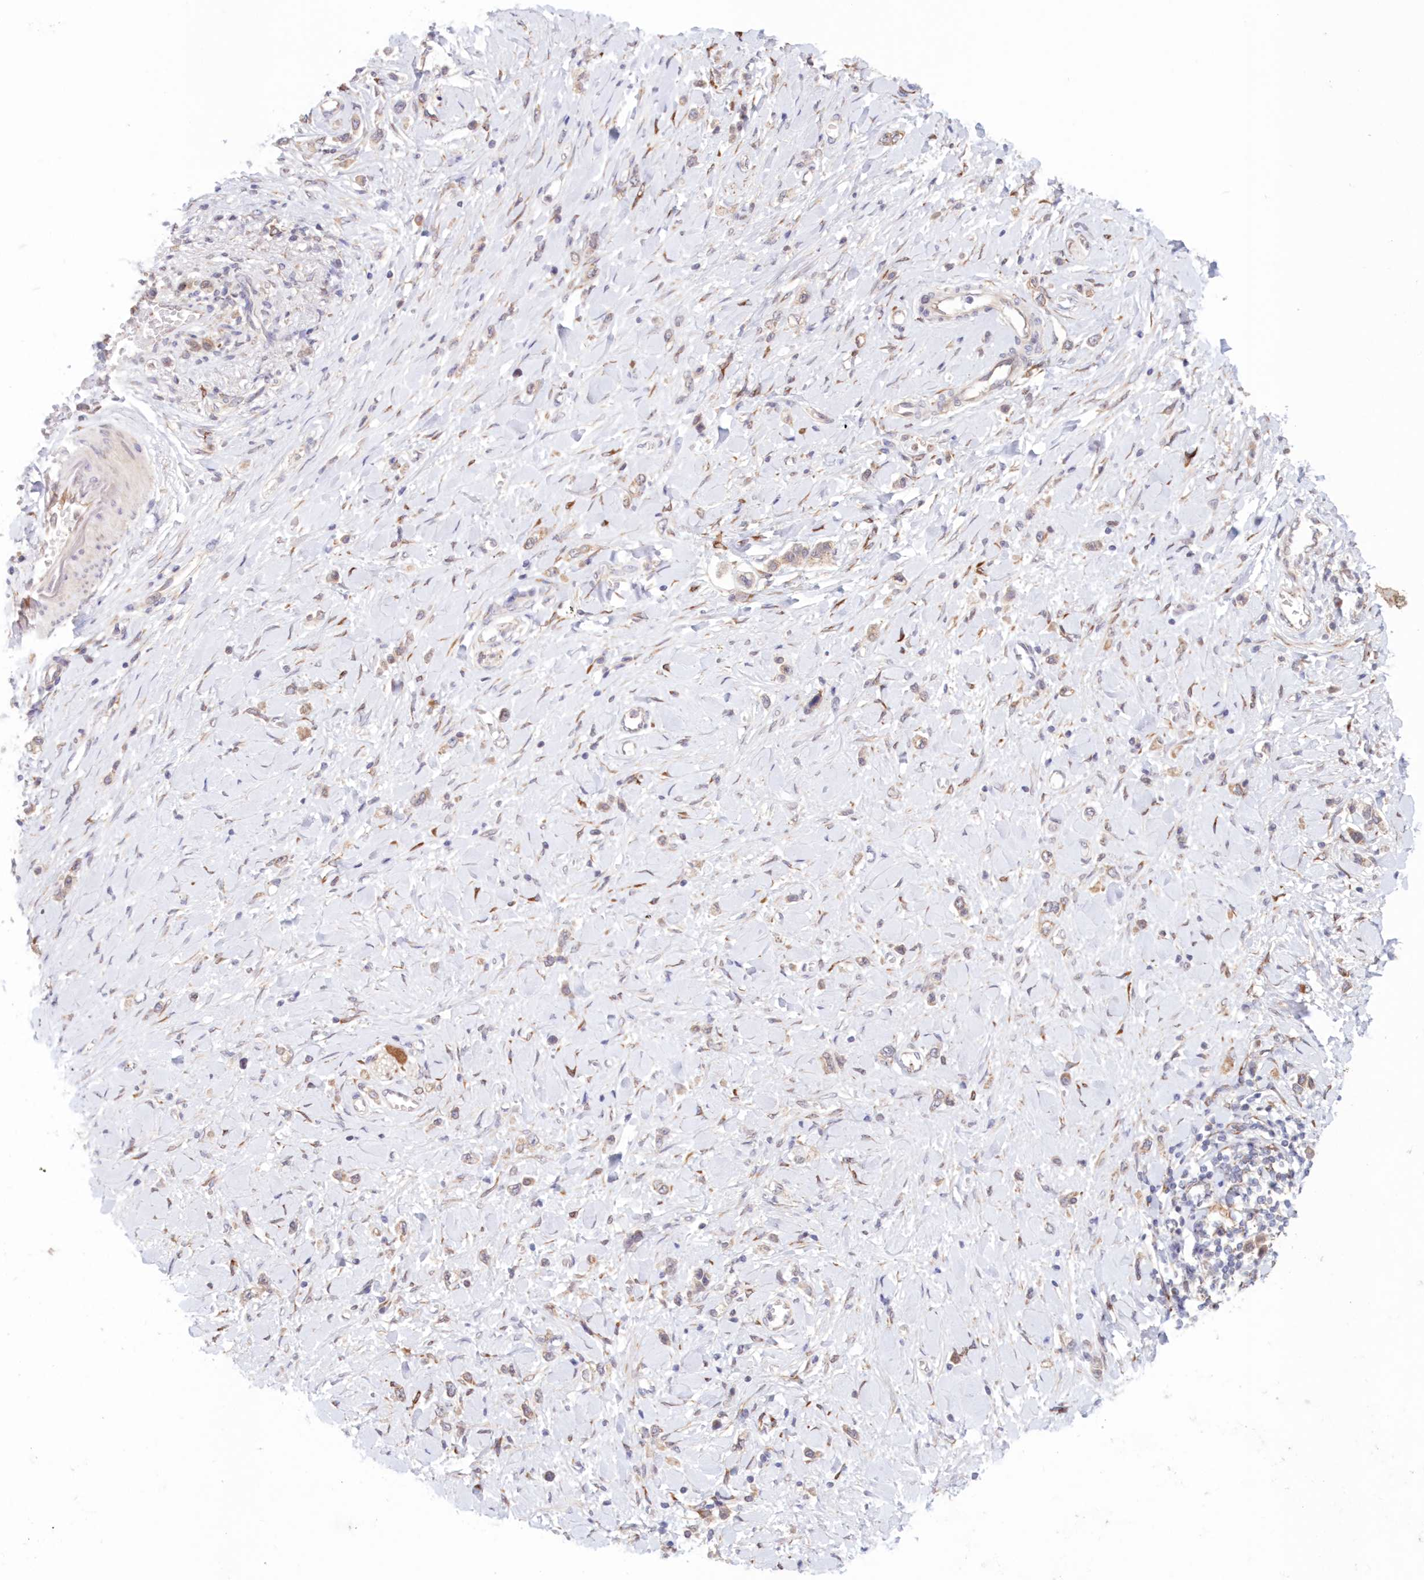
{"staining": {"intensity": "weak", "quantity": ">75%", "location": "cytoplasmic/membranous"}, "tissue": "stomach cancer", "cell_type": "Tumor cells", "image_type": "cancer", "snomed": [{"axis": "morphology", "description": "Normal tissue, NOS"}, {"axis": "morphology", "description": "Adenocarcinoma, NOS"}, {"axis": "topography", "description": "Stomach, upper"}, {"axis": "topography", "description": "Stomach"}], "caption": "A brown stain highlights weak cytoplasmic/membranous staining of a protein in stomach adenocarcinoma tumor cells.", "gene": "PCYOX1L", "patient": {"sex": "female", "age": 65}}